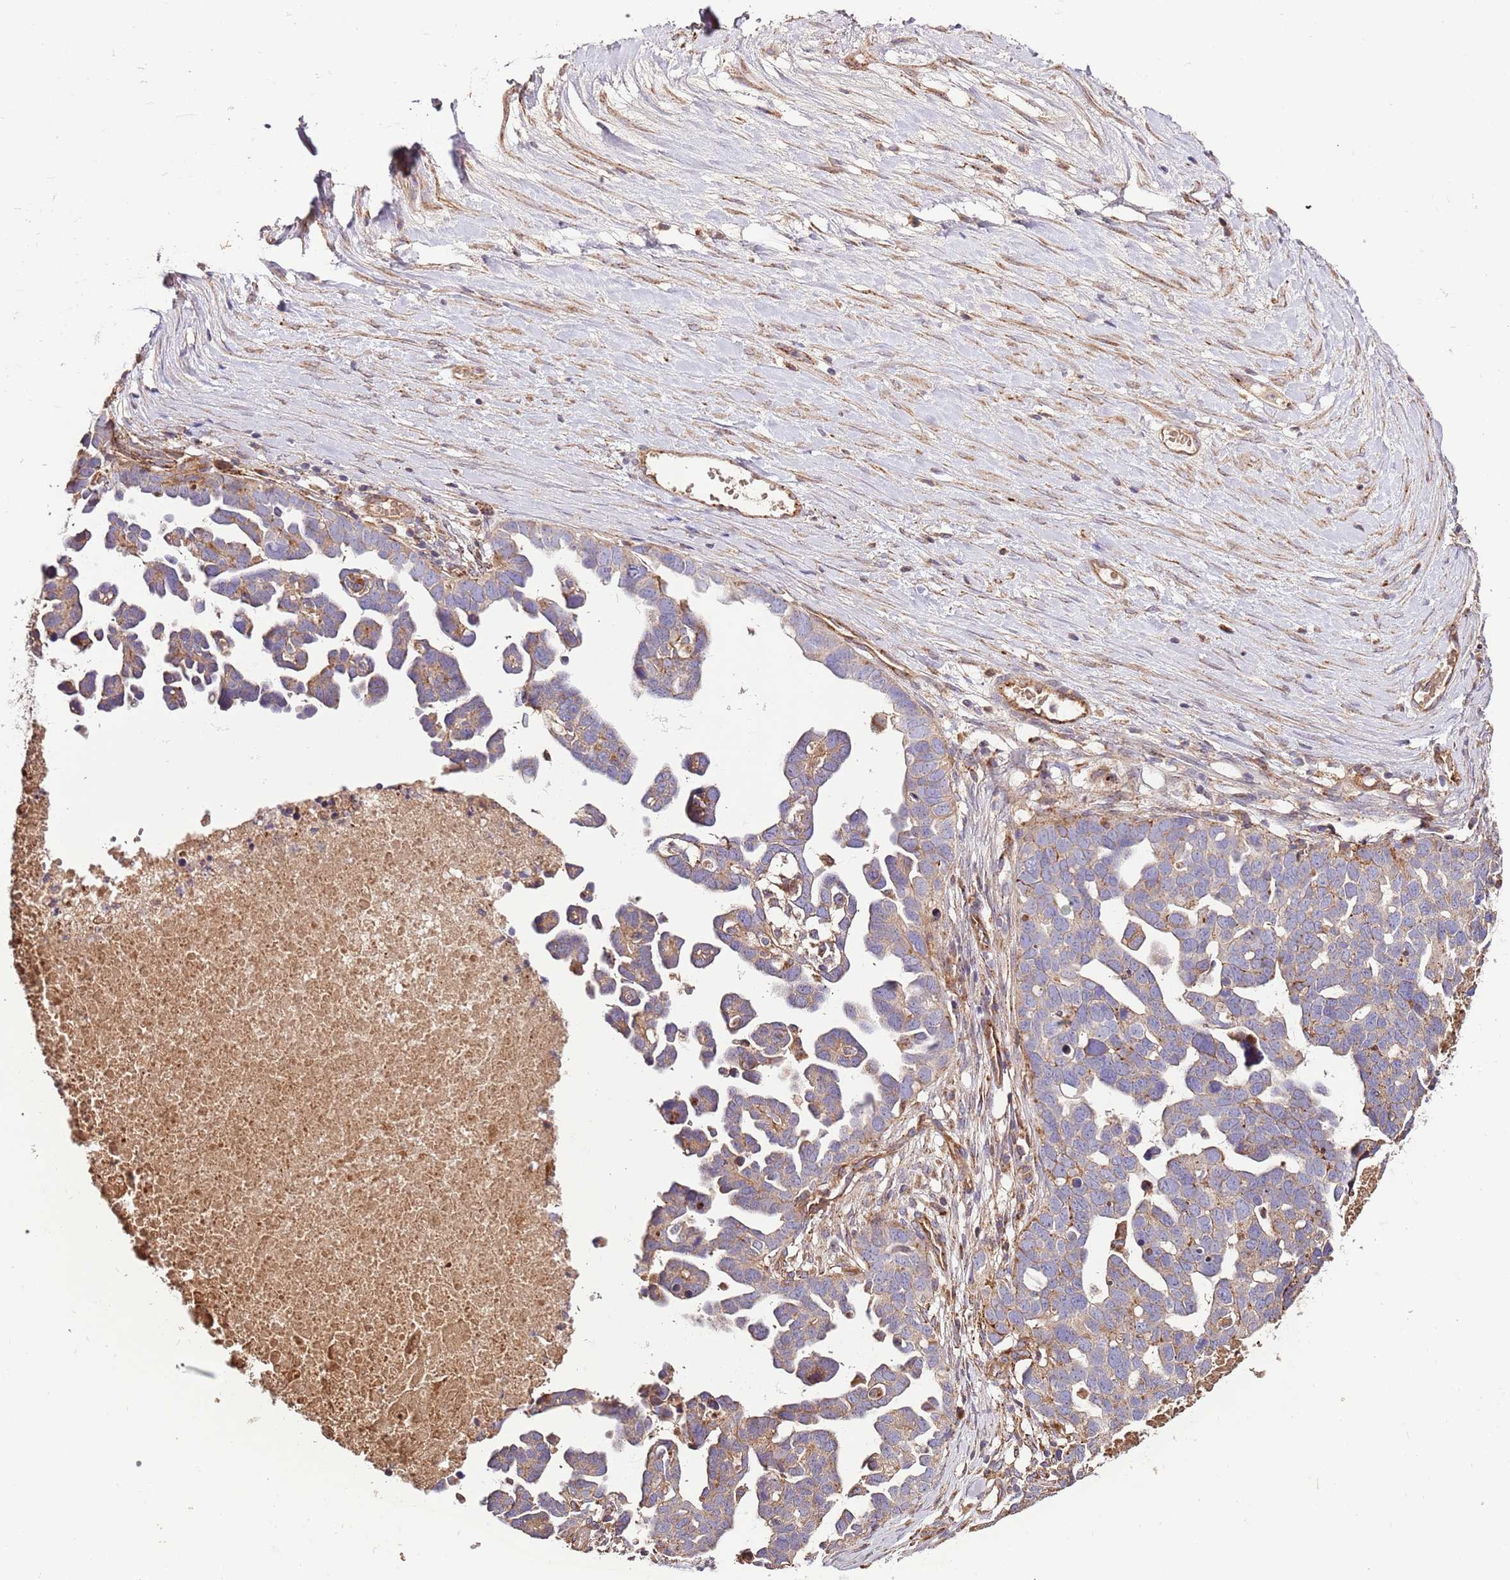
{"staining": {"intensity": "moderate", "quantity": "25%-75%", "location": "cytoplasmic/membranous"}, "tissue": "ovarian cancer", "cell_type": "Tumor cells", "image_type": "cancer", "snomed": [{"axis": "morphology", "description": "Cystadenocarcinoma, serous, NOS"}, {"axis": "topography", "description": "Ovary"}], "caption": "Immunohistochemical staining of human ovarian cancer (serous cystadenocarcinoma) shows medium levels of moderate cytoplasmic/membranous protein positivity in approximately 25%-75% of tumor cells.", "gene": "DOCK6", "patient": {"sex": "female", "age": 54}}